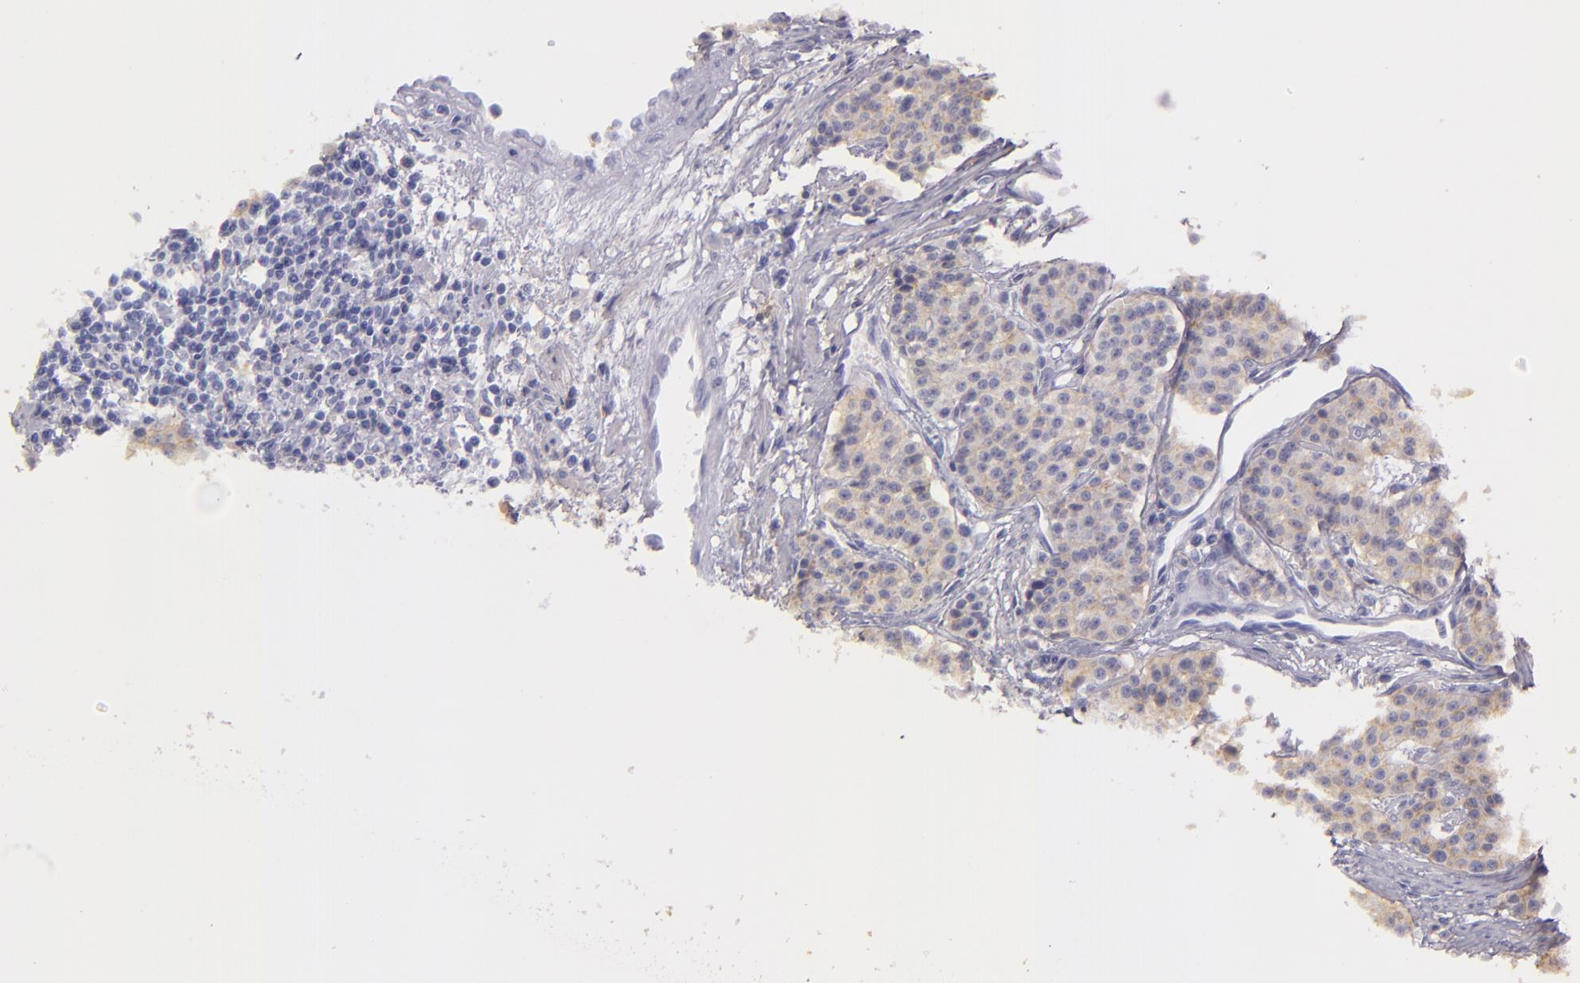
{"staining": {"intensity": "negative", "quantity": "none", "location": "none"}, "tissue": "carcinoid", "cell_type": "Tumor cells", "image_type": "cancer", "snomed": [{"axis": "morphology", "description": "Carcinoid, malignant, NOS"}, {"axis": "topography", "description": "Stomach"}], "caption": "There is no significant expression in tumor cells of carcinoid (malignant).", "gene": "CD9", "patient": {"sex": "female", "age": 76}}